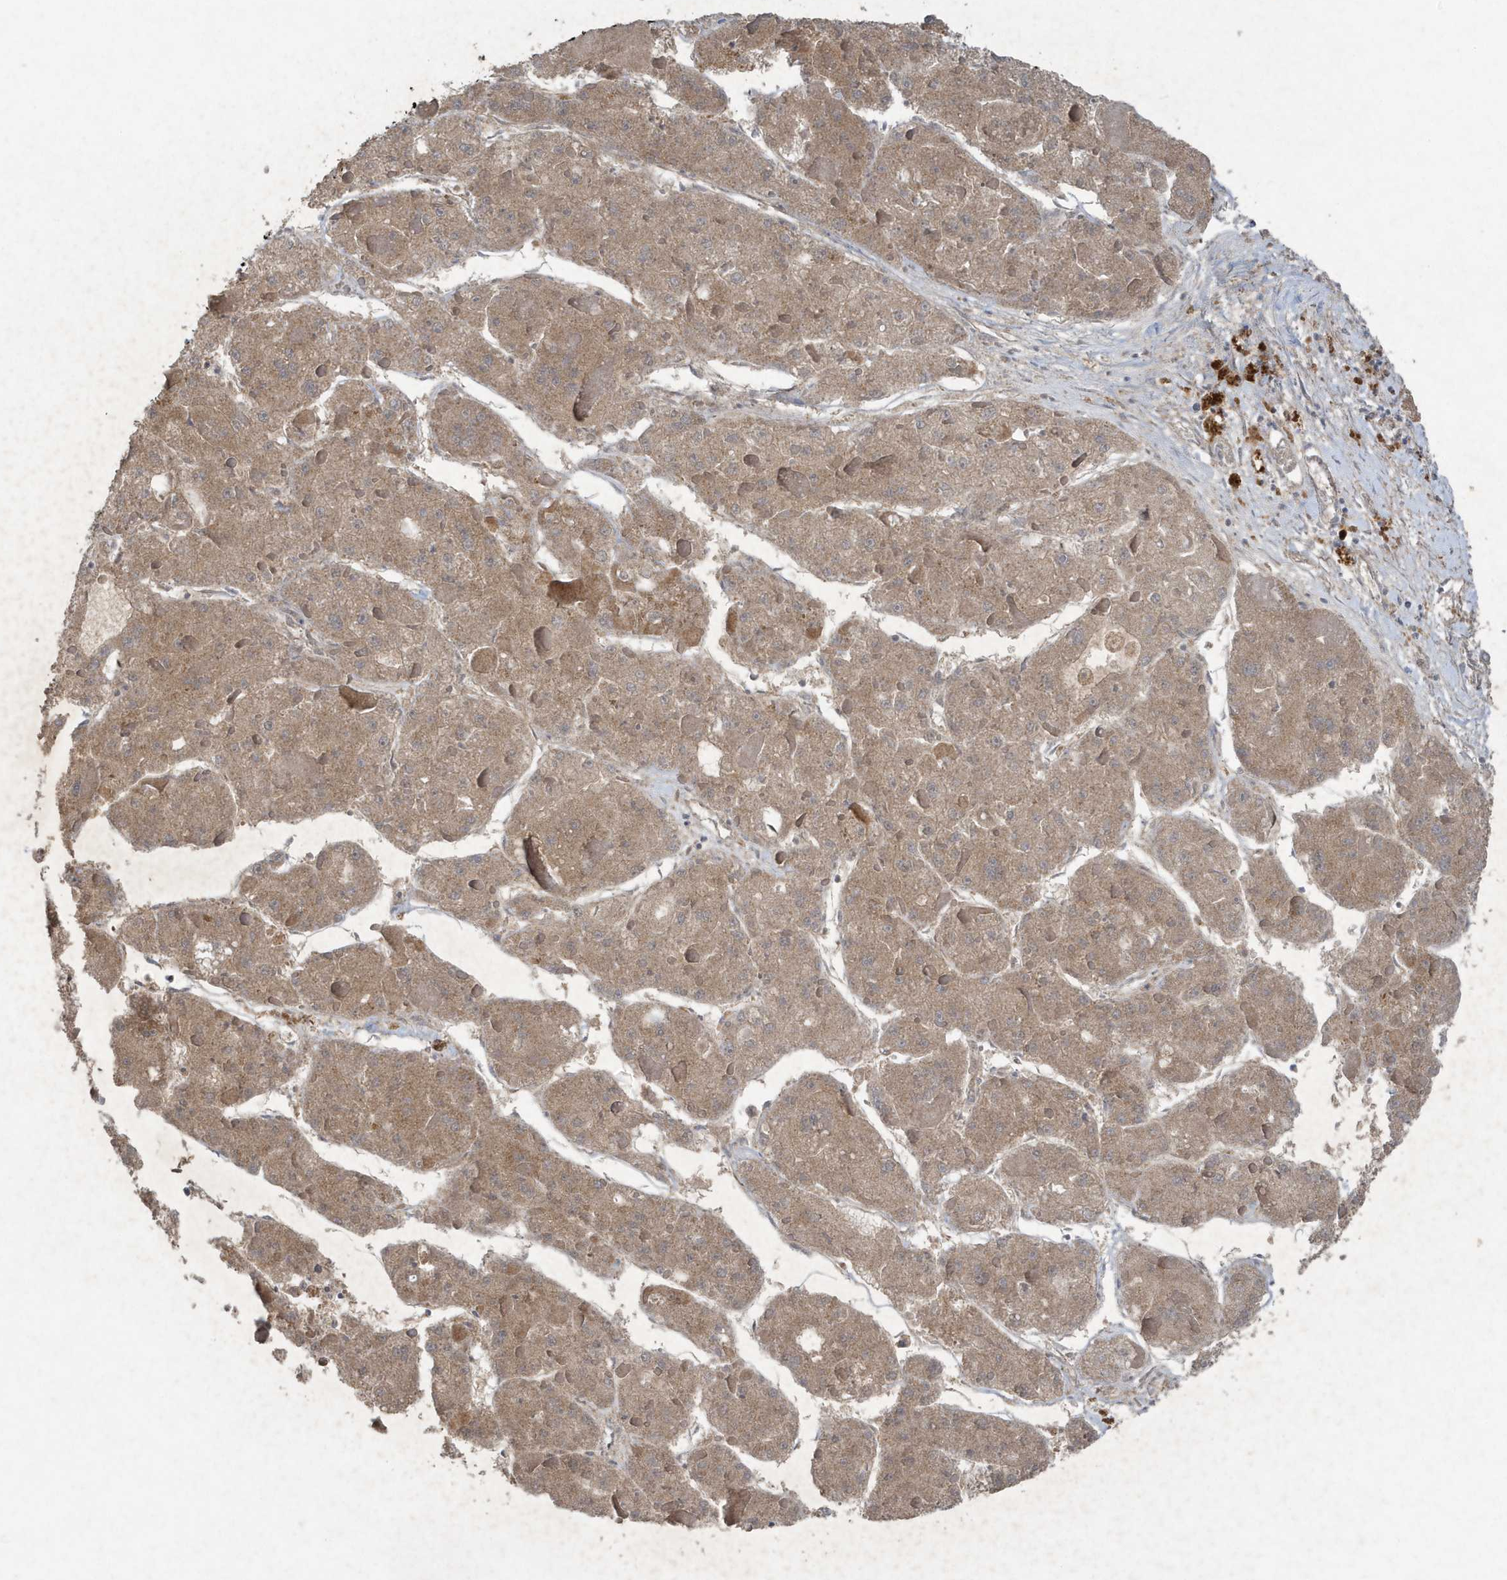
{"staining": {"intensity": "moderate", "quantity": ">75%", "location": "cytoplasmic/membranous"}, "tissue": "liver cancer", "cell_type": "Tumor cells", "image_type": "cancer", "snomed": [{"axis": "morphology", "description": "Carcinoma, Hepatocellular, NOS"}, {"axis": "topography", "description": "Liver"}], "caption": "A brown stain highlights moderate cytoplasmic/membranous expression of a protein in liver hepatocellular carcinoma tumor cells.", "gene": "C1RL", "patient": {"sex": "female", "age": 73}}